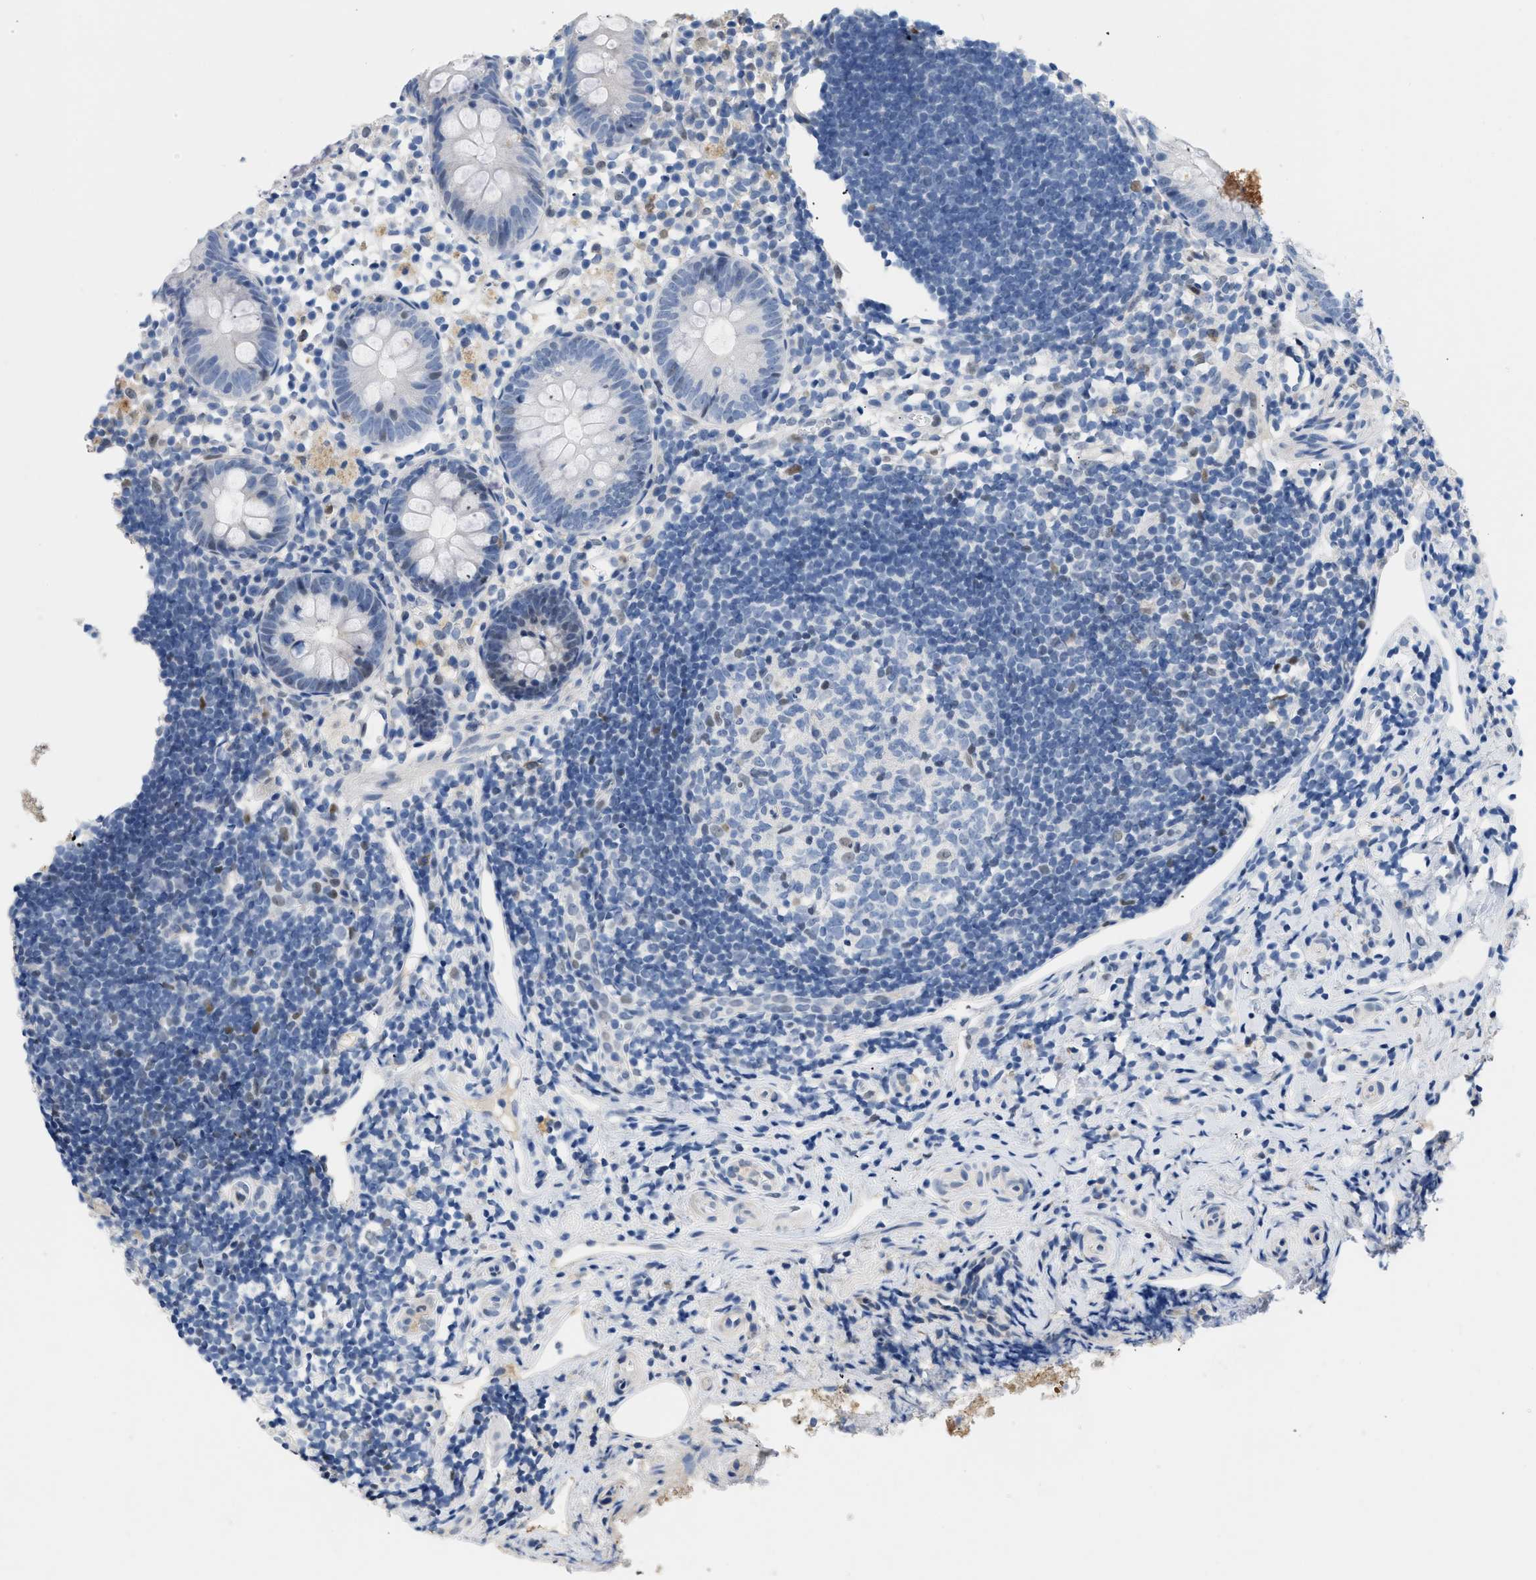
{"staining": {"intensity": "negative", "quantity": "none", "location": "none"}, "tissue": "appendix", "cell_type": "Glandular cells", "image_type": "normal", "snomed": [{"axis": "morphology", "description": "Normal tissue, NOS"}, {"axis": "topography", "description": "Appendix"}], "caption": "Histopathology image shows no significant protein positivity in glandular cells of normal appendix. Nuclei are stained in blue.", "gene": "BOLL", "patient": {"sex": "female", "age": 20}}